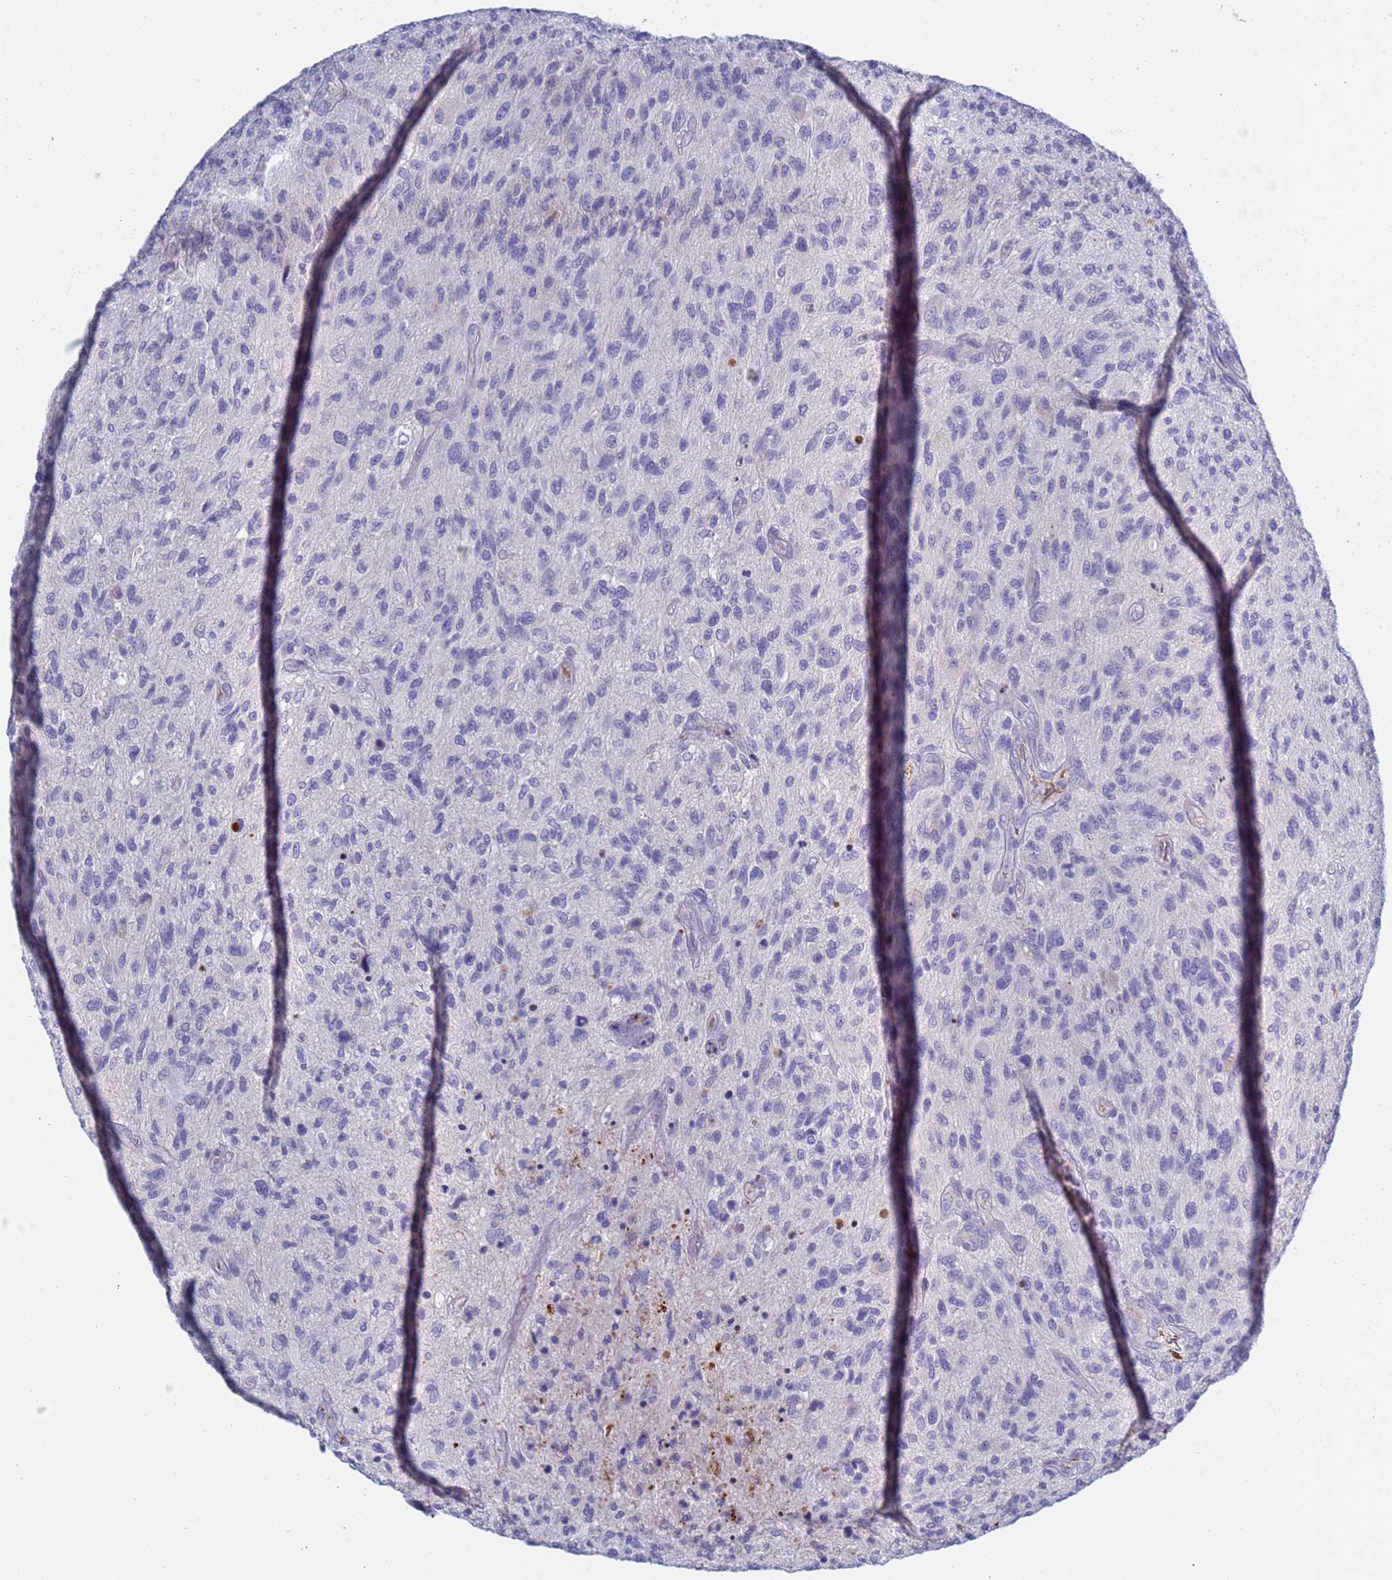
{"staining": {"intensity": "negative", "quantity": "none", "location": "none"}, "tissue": "glioma", "cell_type": "Tumor cells", "image_type": "cancer", "snomed": [{"axis": "morphology", "description": "Glioma, malignant, High grade"}, {"axis": "topography", "description": "Brain"}], "caption": "There is no significant staining in tumor cells of malignant glioma (high-grade).", "gene": "C4orf46", "patient": {"sex": "male", "age": 47}}